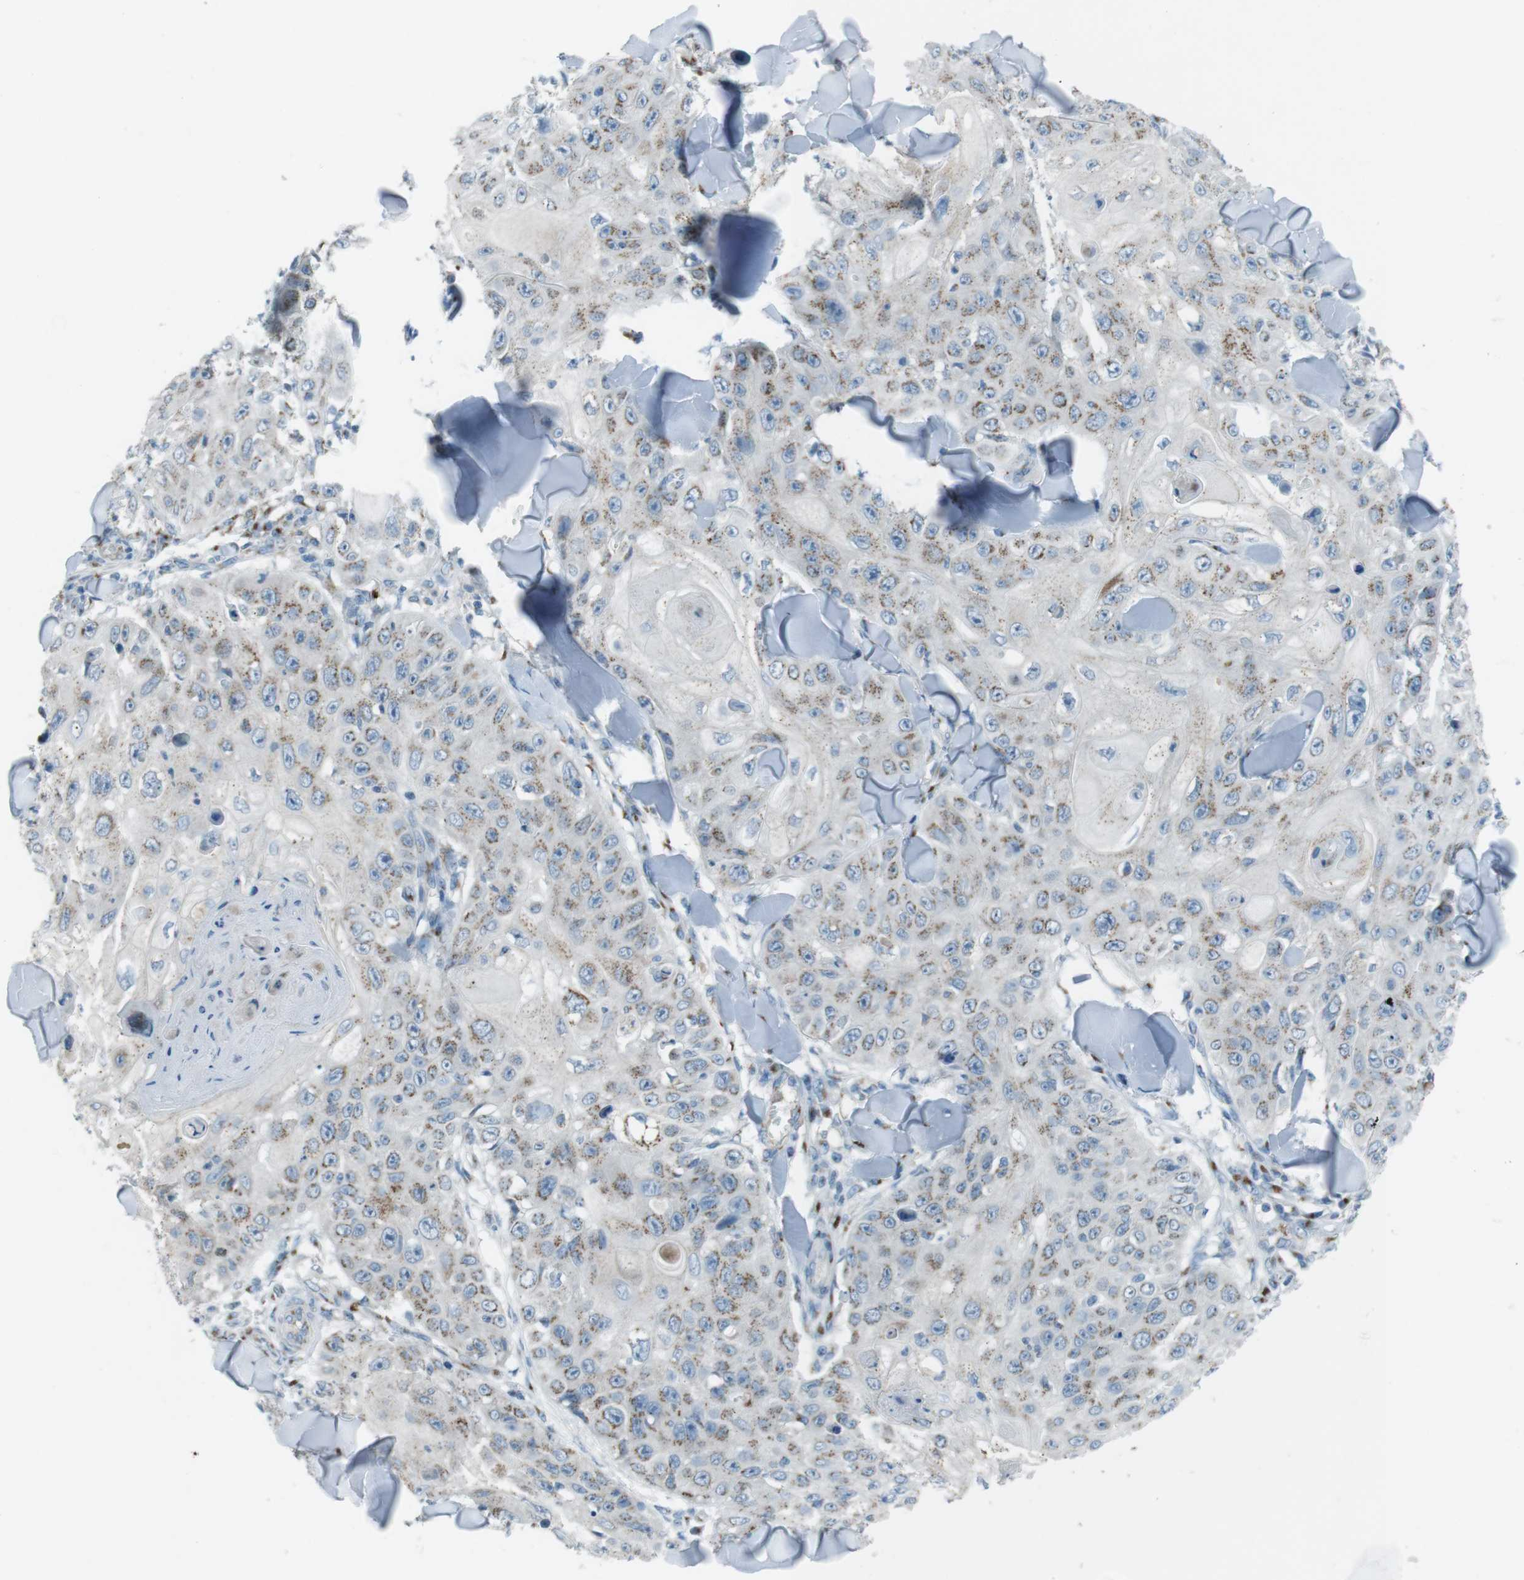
{"staining": {"intensity": "weak", "quantity": "25%-75%", "location": "cytoplasmic/membranous"}, "tissue": "skin cancer", "cell_type": "Tumor cells", "image_type": "cancer", "snomed": [{"axis": "morphology", "description": "Squamous cell carcinoma, NOS"}, {"axis": "topography", "description": "Skin"}], "caption": "The photomicrograph reveals a brown stain indicating the presence of a protein in the cytoplasmic/membranous of tumor cells in skin cancer.", "gene": "TXNDC15", "patient": {"sex": "male", "age": 86}}